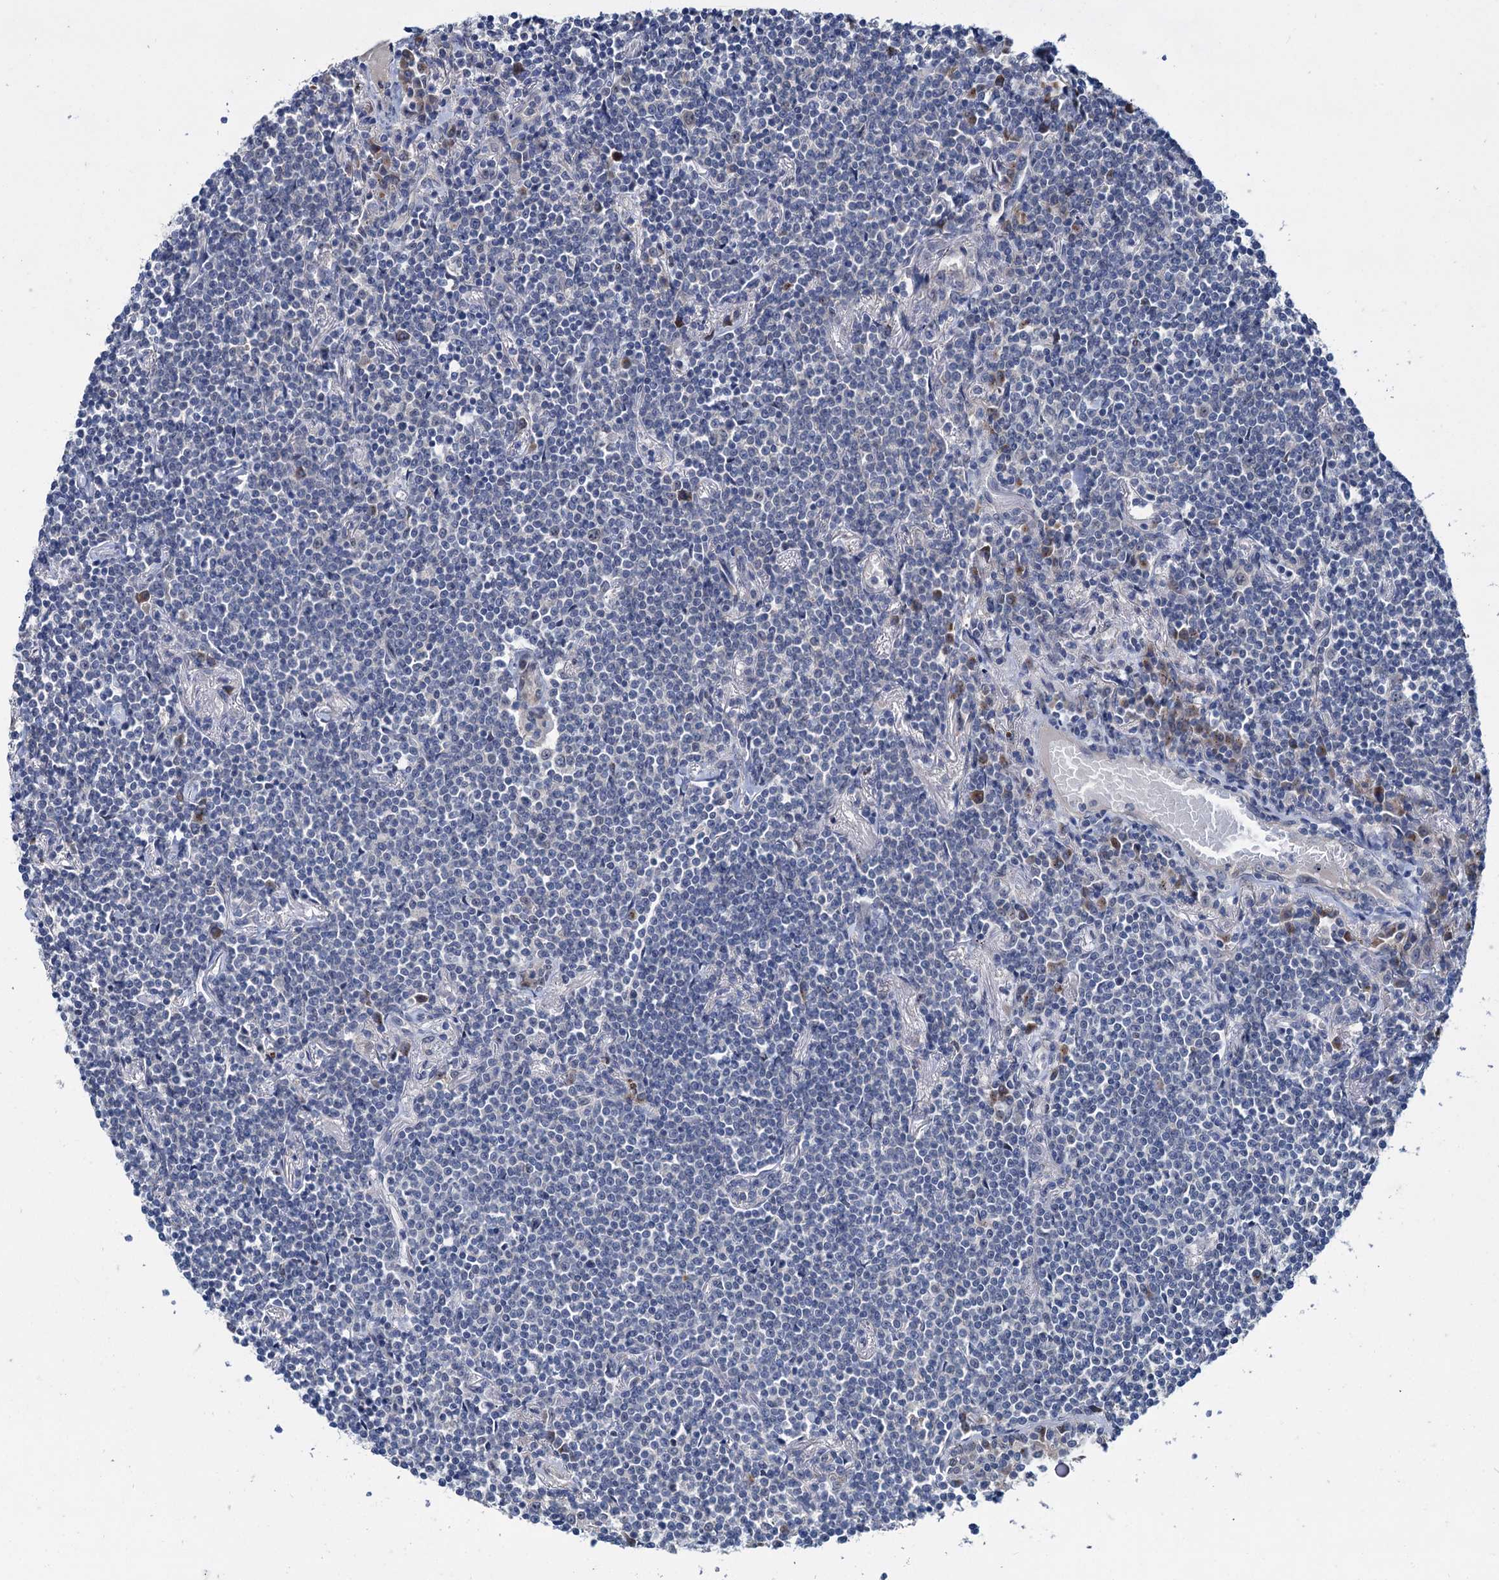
{"staining": {"intensity": "negative", "quantity": "none", "location": "none"}, "tissue": "lymphoma", "cell_type": "Tumor cells", "image_type": "cancer", "snomed": [{"axis": "morphology", "description": "Malignant lymphoma, non-Hodgkin's type, Low grade"}, {"axis": "topography", "description": "Lung"}], "caption": "Lymphoma was stained to show a protein in brown. There is no significant expression in tumor cells. Brightfield microscopy of immunohistochemistry (IHC) stained with DAB (brown) and hematoxylin (blue), captured at high magnification.", "gene": "EYA4", "patient": {"sex": "female", "age": 71}}